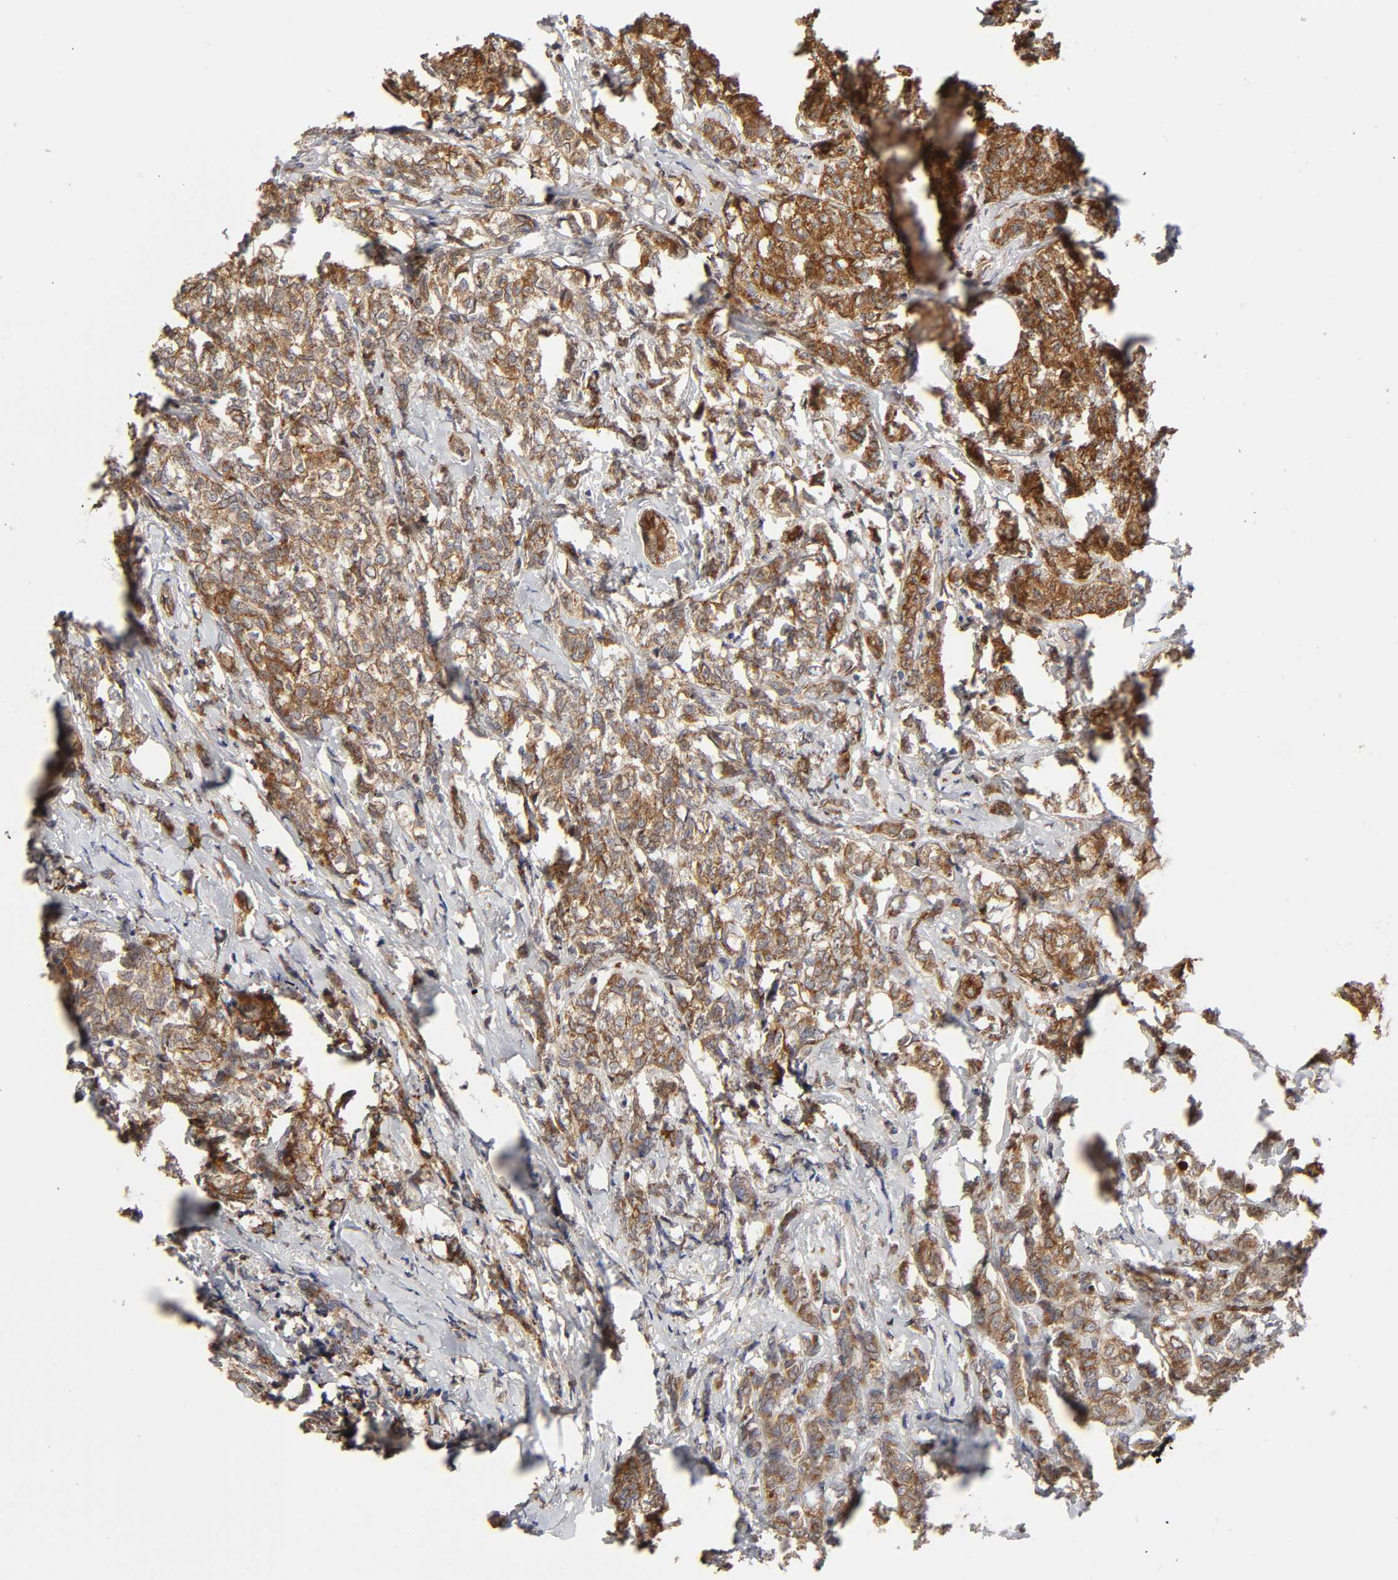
{"staining": {"intensity": "strong", "quantity": ">75%", "location": "cytoplasmic/membranous"}, "tissue": "breast cancer", "cell_type": "Tumor cells", "image_type": "cancer", "snomed": [{"axis": "morphology", "description": "Lobular carcinoma"}, {"axis": "topography", "description": "Breast"}], "caption": "Tumor cells show strong cytoplasmic/membranous expression in about >75% of cells in breast lobular carcinoma. (brown staining indicates protein expression, while blue staining denotes nuclei).", "gene": "GNPTG", "patient": {"sex": "female", "age": 60}}